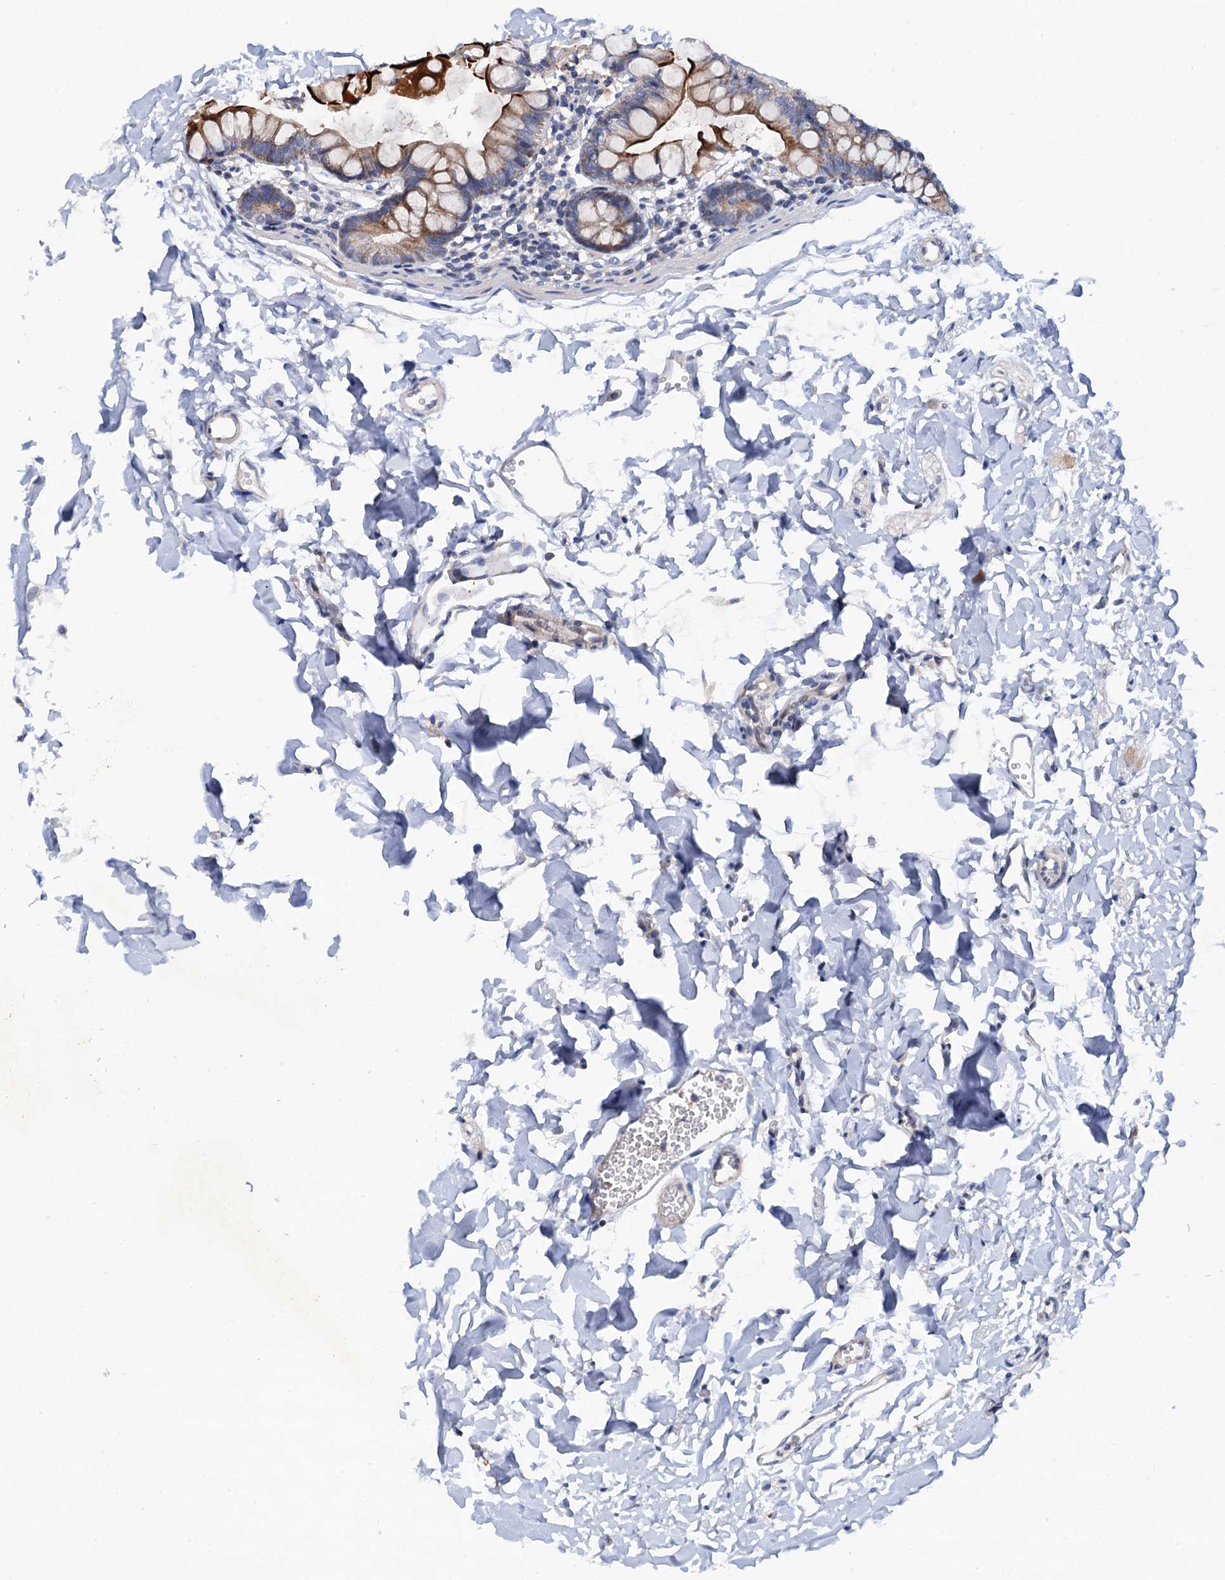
{"staining": {"intensity": "moderate", "quantity": ">75%", "location": "cytoplasmic/membranous"}, "tissue": "small intestine", "cell_type": "Glandular cells", "image_type": "normal", "snomed": [{"axis": "morphology", "description": "Normal tissue, NOS"}, {"axis": "topography", "description": "Small intestine"}], "caption": "Immunohistochemical staining of unremarkable small intestine displays >75% levels of moderate cytoplasmic/membranous protein expression in about >75% of glandular cells.", "gene": "MRPL48", "patient": {"sex": "male", "age": 7}}